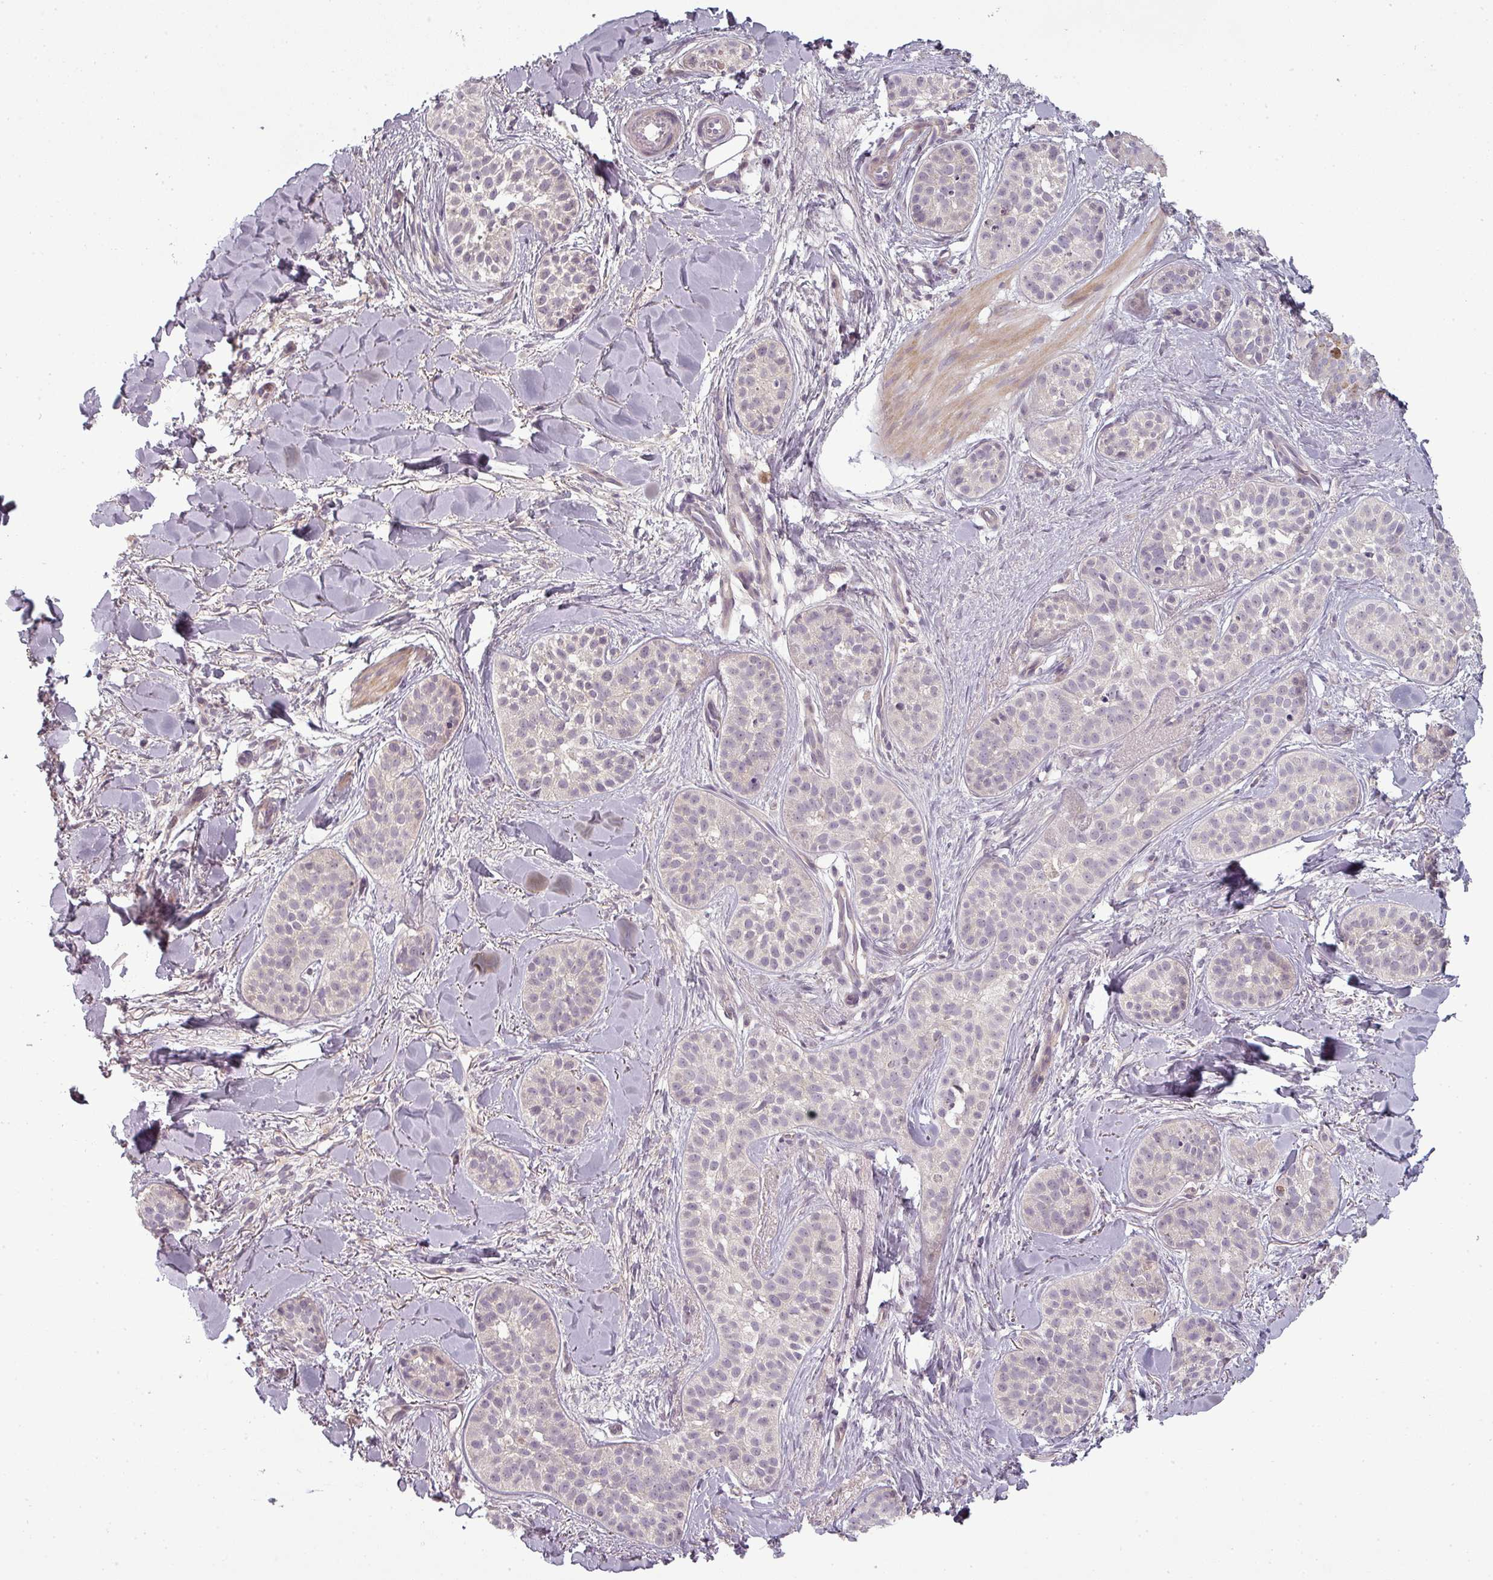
{"staining": {"intensity": "negative", "quantity": "none", "location": "none"}, "tissue": "skin cancer", "cell_type": "Tumor cells", "image_type": "cancer", "snomed": [{"axis": "morphology", "description": "Basal cell carcinoma"}, {"axis": "topography", "description": "Skin"}], "caption": "Tumor cells are negative for protein expression in human skin cancer.", "gene": "SLC16A9", "patient": {"sex": "male", "age": 52}}